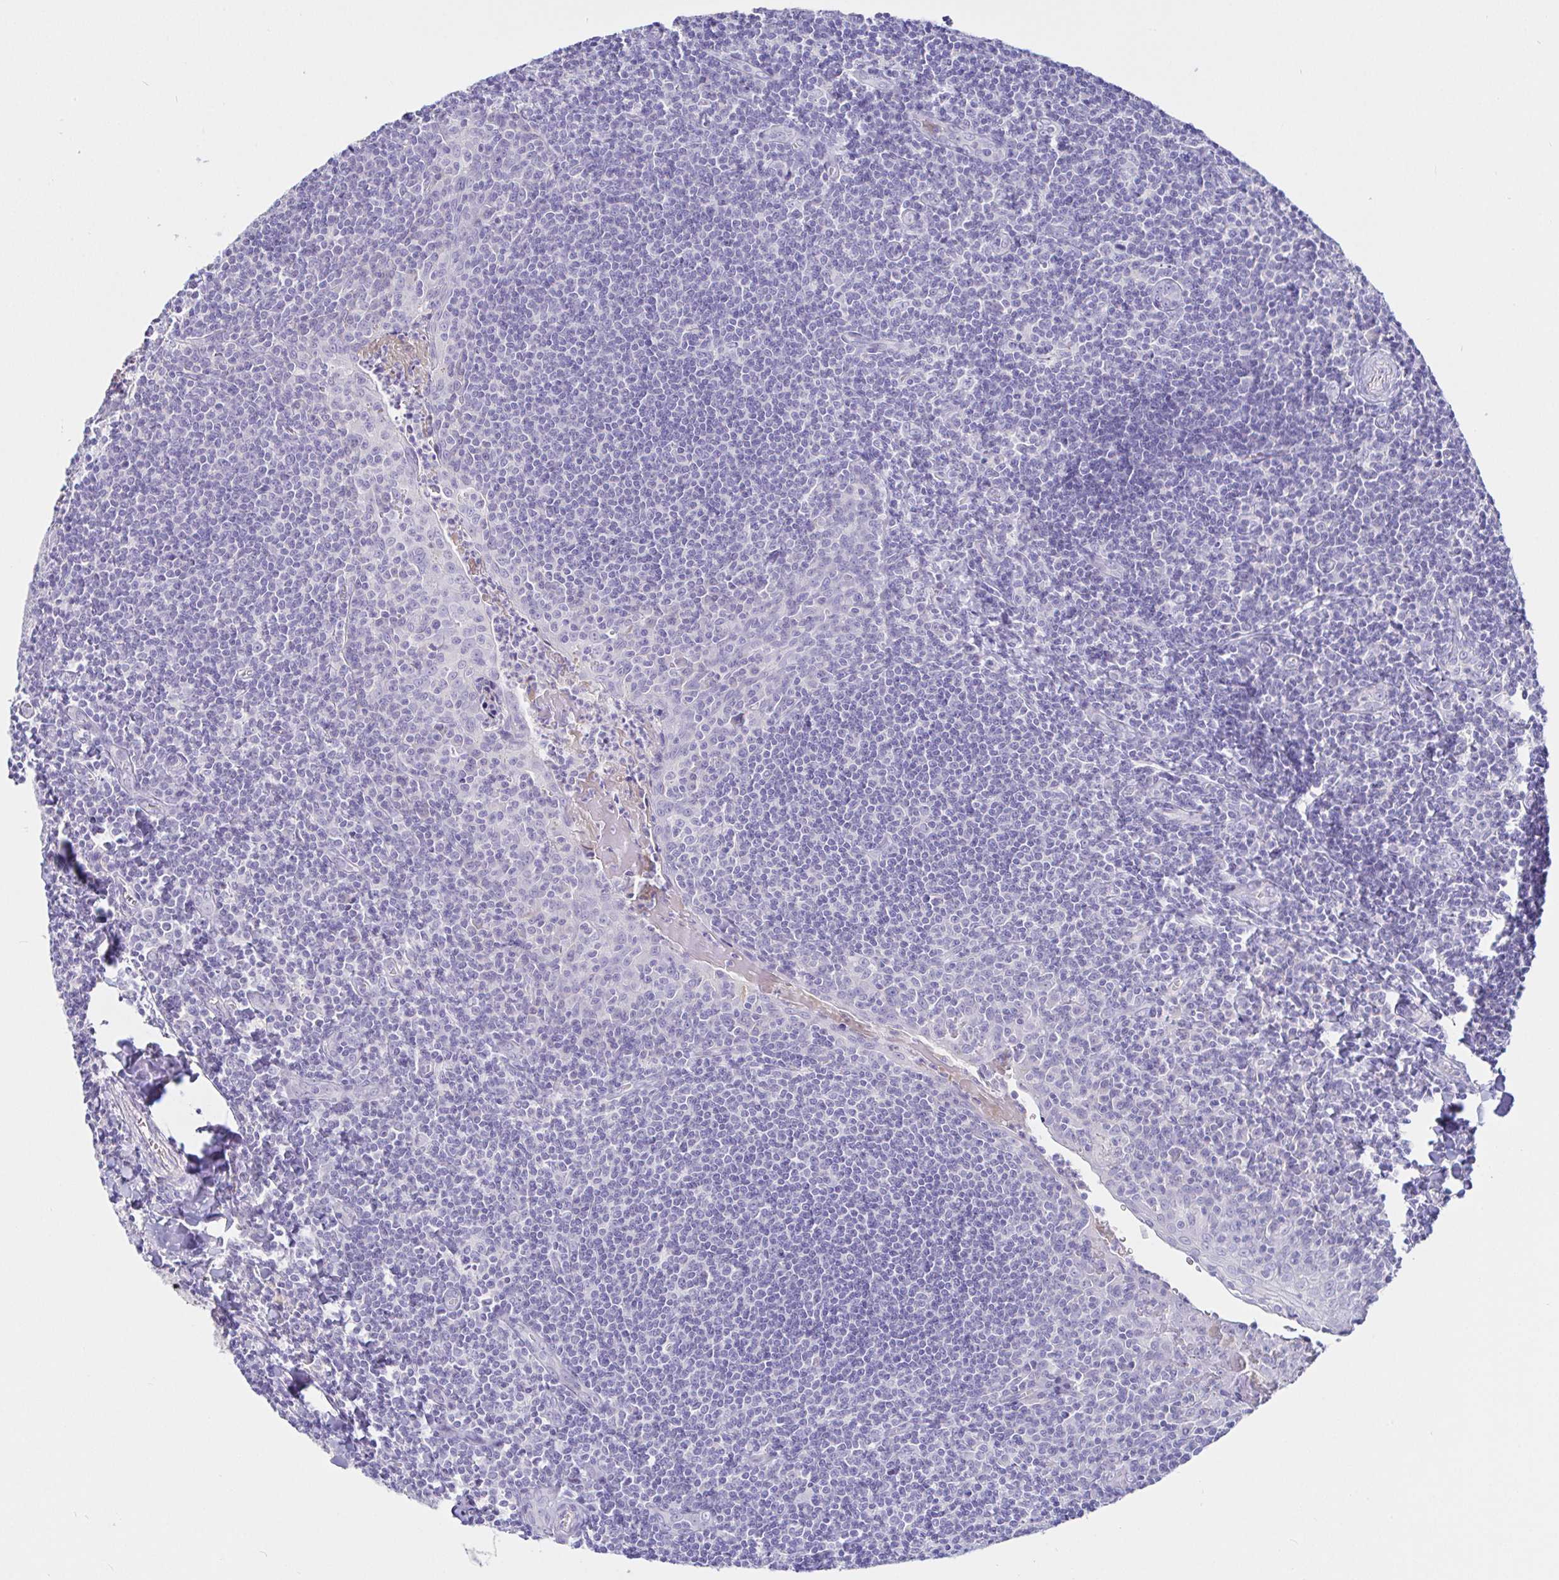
{"staining": {"intensity": "negative", "quantity": "none", "location": "none"}, "tissue": "tonsil", "cell_type": "Germinal center cells", "image_type": "normal", "snomed": [{"axis": "morphology", "description": "Normal tissue, NOS"}, {"axis": "morphology", "description": "Inflammation, NOS"}, {"axis": "topography", "description": "Tonsil"}], "caption": "DAB immunohistochemical staining of benign tonsil exhibits no significant positivity in germinal center cells. (DAB immunohistochemistry (IHC), high magnification).", "gene": "SAA2", "patient": {"sex": "female", "age": 31}}